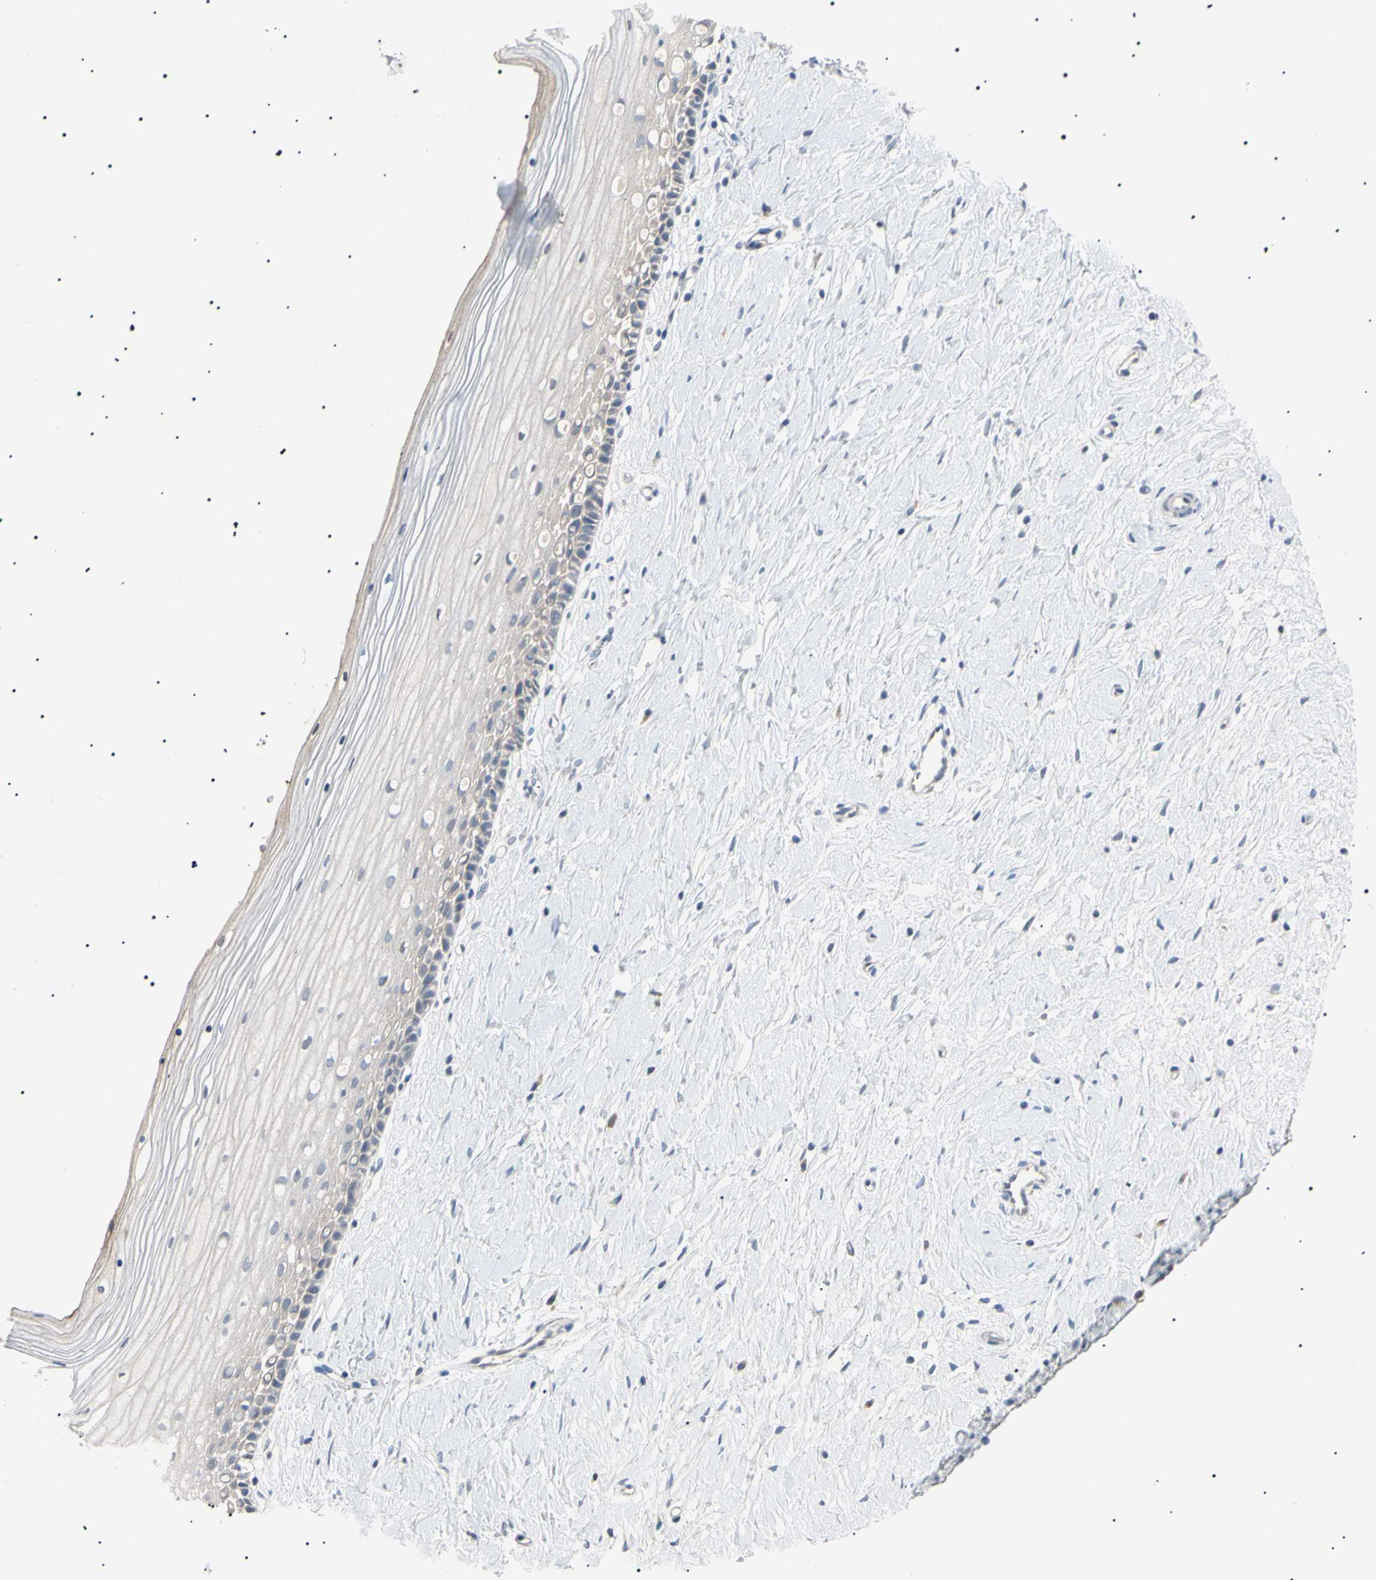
{"staining": {"intensity": "negative", "quantity": "none", "location": "none"}, "tissue": "cervix", "cell_type": "Glandular cells", "image_type": "normal", "snomed": [{"axis": "morphology", "description": "Normal tissue, NOS"}, {"axis": "topography", "description": "Cervix"}], "caption": "This is an immunohistochemistry histopathology image of benign cervix. There is no positivity in glandular cells.", "gene": "CGB3", "patient": {"sex": "female", "age": 39}}